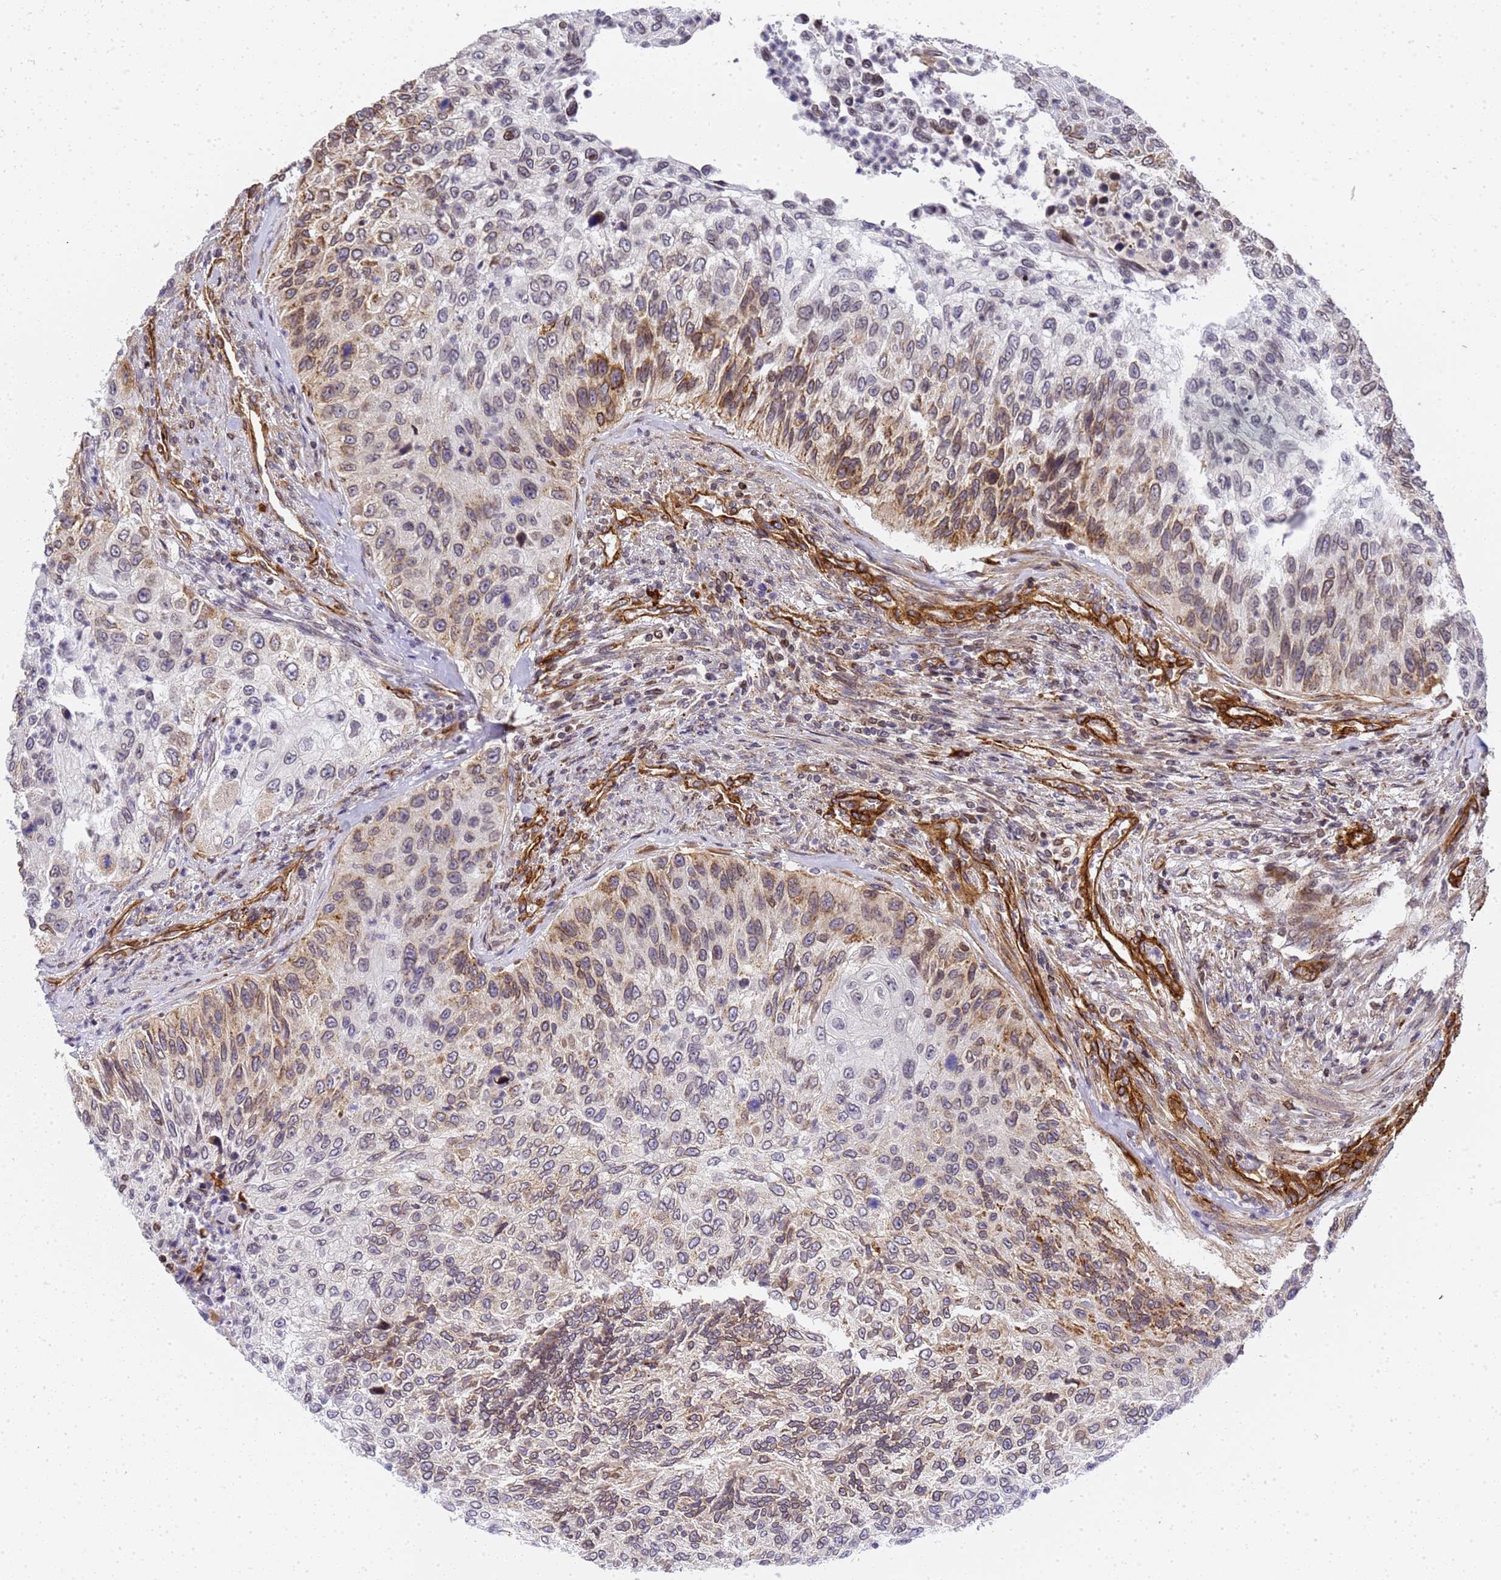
{"staining": {"intensity": "strong", "quantity": "25%-75%", "location": "cytoplasmic/membranous"}, "tissue": "urothelial cancer", "cell_type": "Tumor cells", "image_type": "cancer", "snomed": [{"axis": "morphology", "description": "Urothelial carcinoma, High grade"}, {"axis": "topography", "description": "Urinary bladder"}], "caption": "Immunohistochemical staining of urothelial cancer demonstrates high levels of strong cytoplasmic/membranous staining in about 25%-75% of tumor cells. Using DAB (3,3'-diaminobenzidine) (brown) and hematoxylin (blue) stains, captured at high magnification using brightfield microscopy.", "gene": "IGFBP7", "patient": {"sex": "female", "age": 60}}